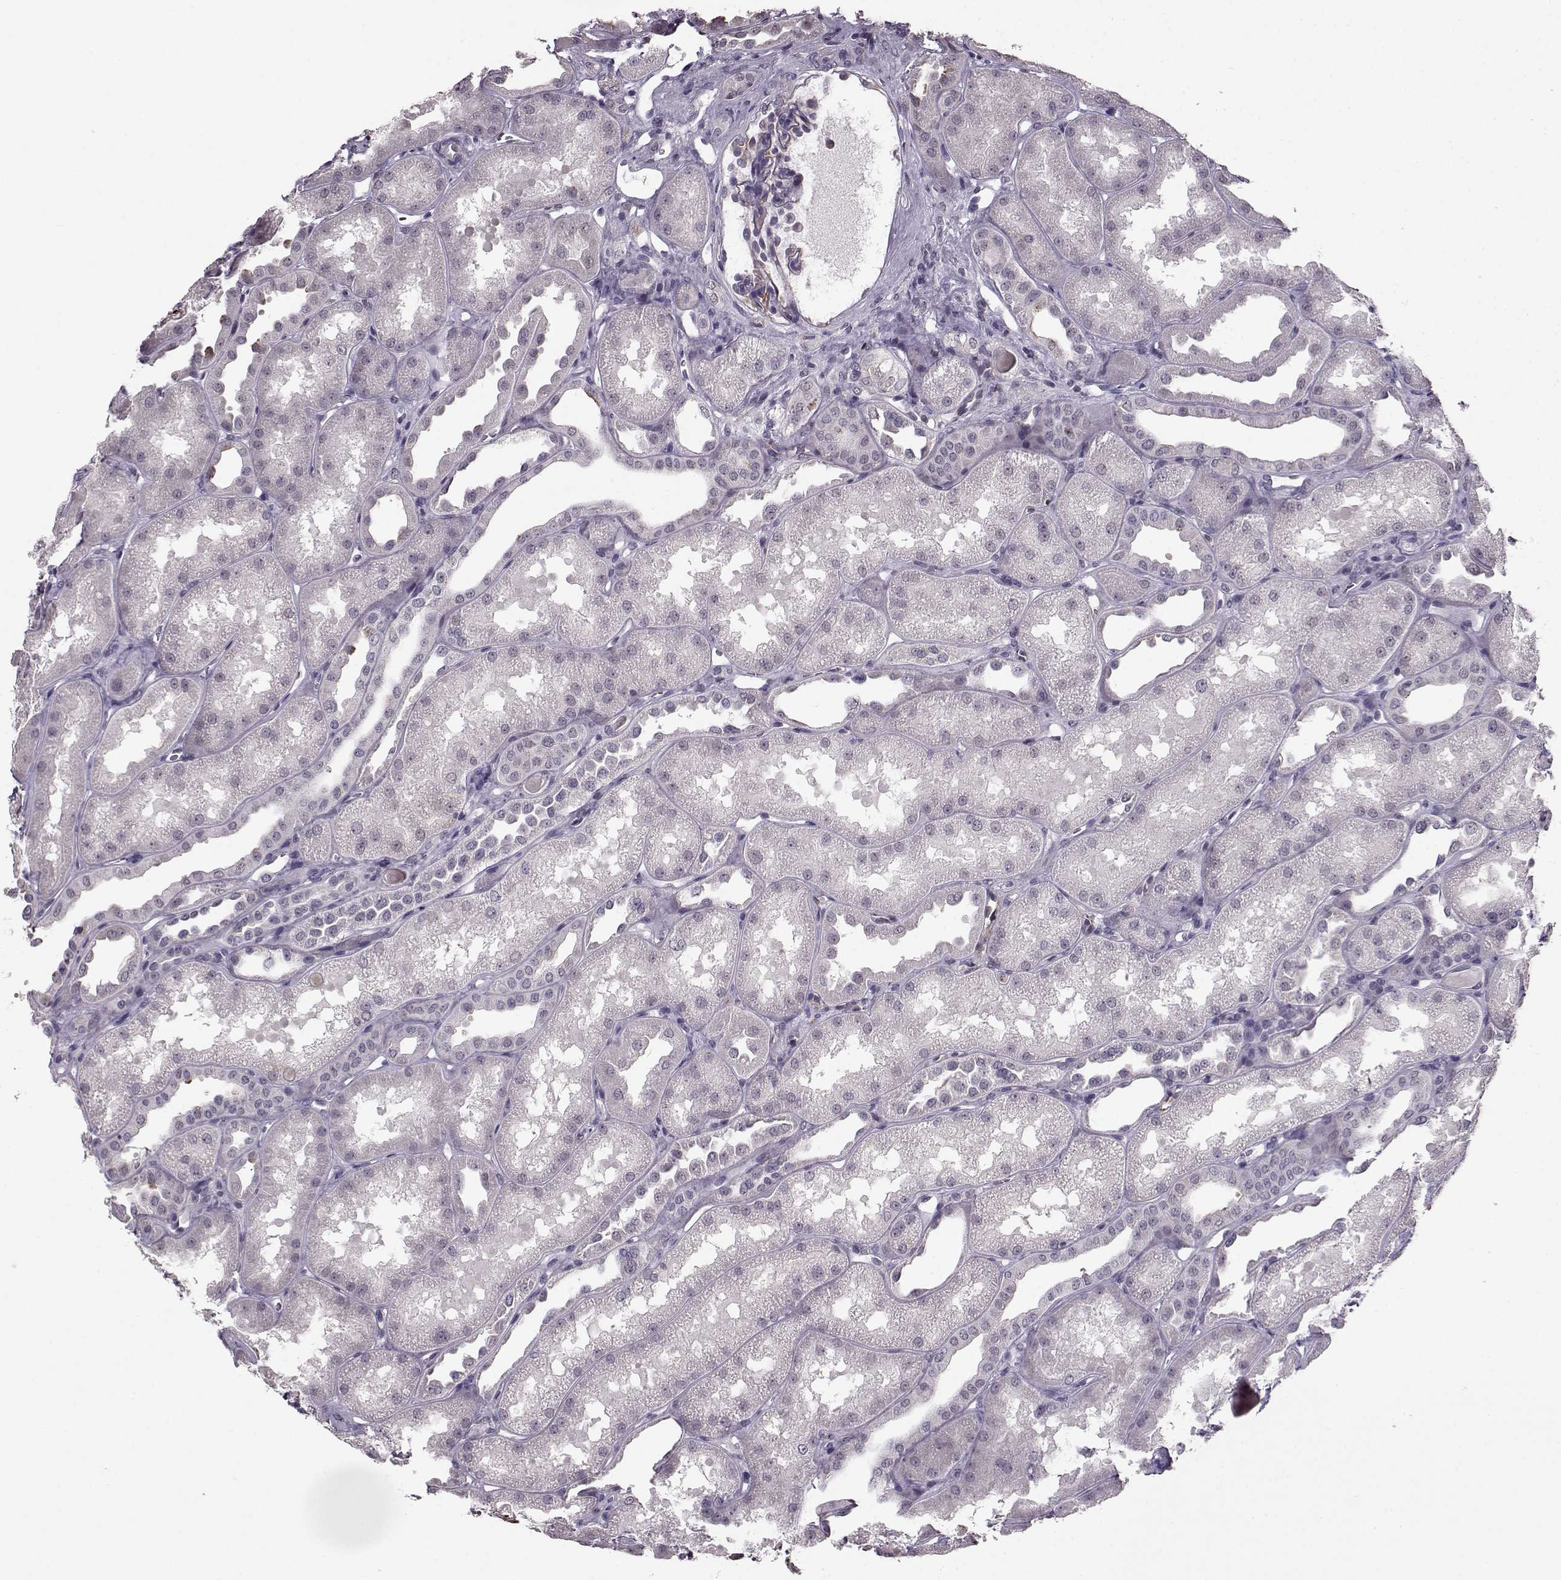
{"staining": {"intensity": "negative", "quantity": "none", "location": "none"}, "tissue": "kidney", "cell_type": "Cells in glomeruli", "image_type": "normal", "snomed": [{"axis": "morphology", "description": "Normal tissue, NOS"}, {"axis": "topography", "description": "Kidney"}], "caption": "The histopathology image shows no staining of cells in glomeruli in unremarkable kidney.", "gene": "RP1L1", "patient": {"sex": "male", "age": 61}}